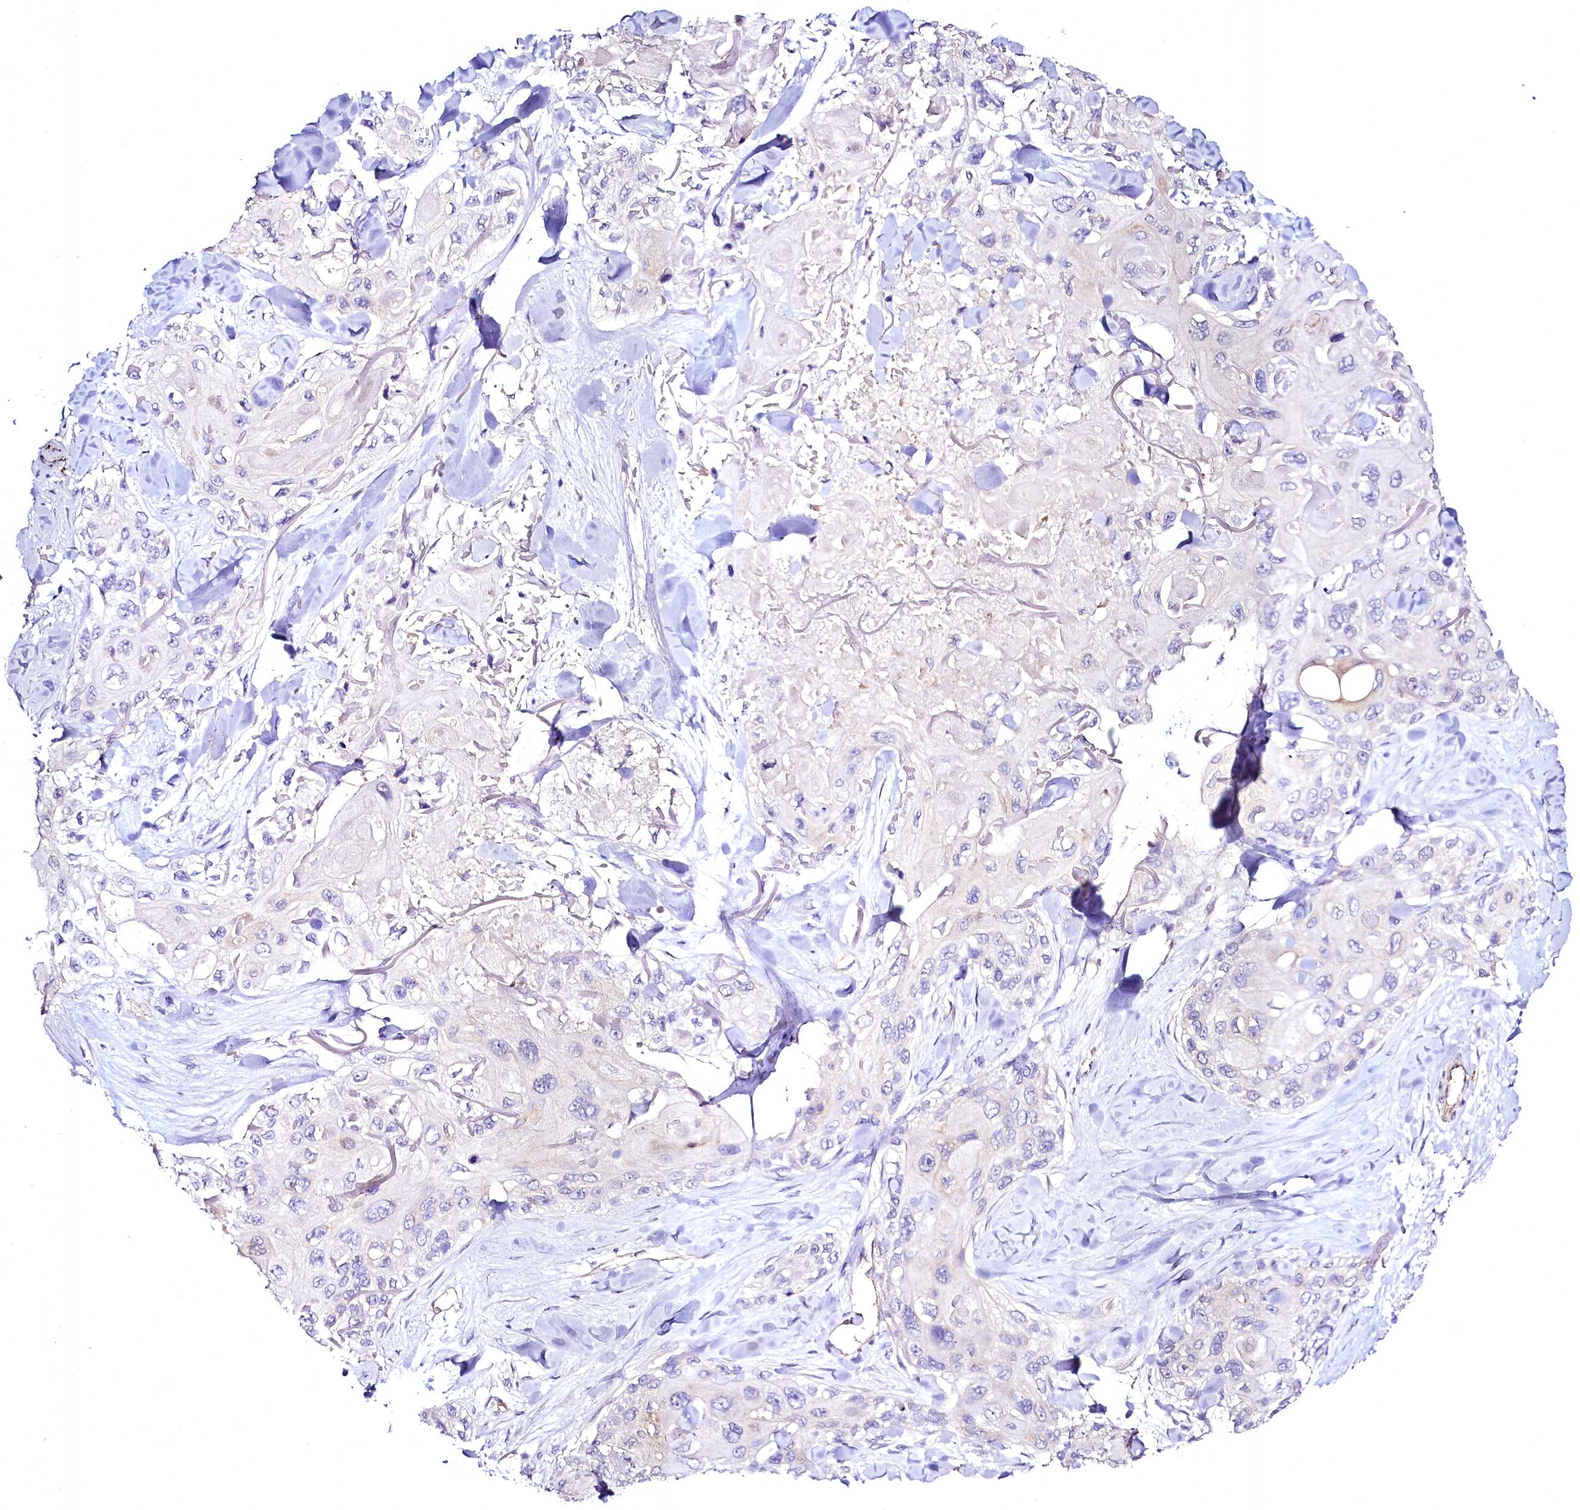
{"staining": {"intensity": "negative", "quantity": "none", "location": "none"}, "tissue": "skin cancer", "cell_type": "Tumor cells", "image_type": "cancer", "snomed": [{"axis": "morphology", "description": "Normal tissue, NOS"}, {"axis": "morphology", "description": "Squamous cell carcinoma, NOS"}, {"axis": "topography", "description": "Skin"}], "caption": "An image of human skin cancer is negative for staining in tumor cells.", "gene": "STXBP1", "patient": {"sex": "male", "age": 72}}